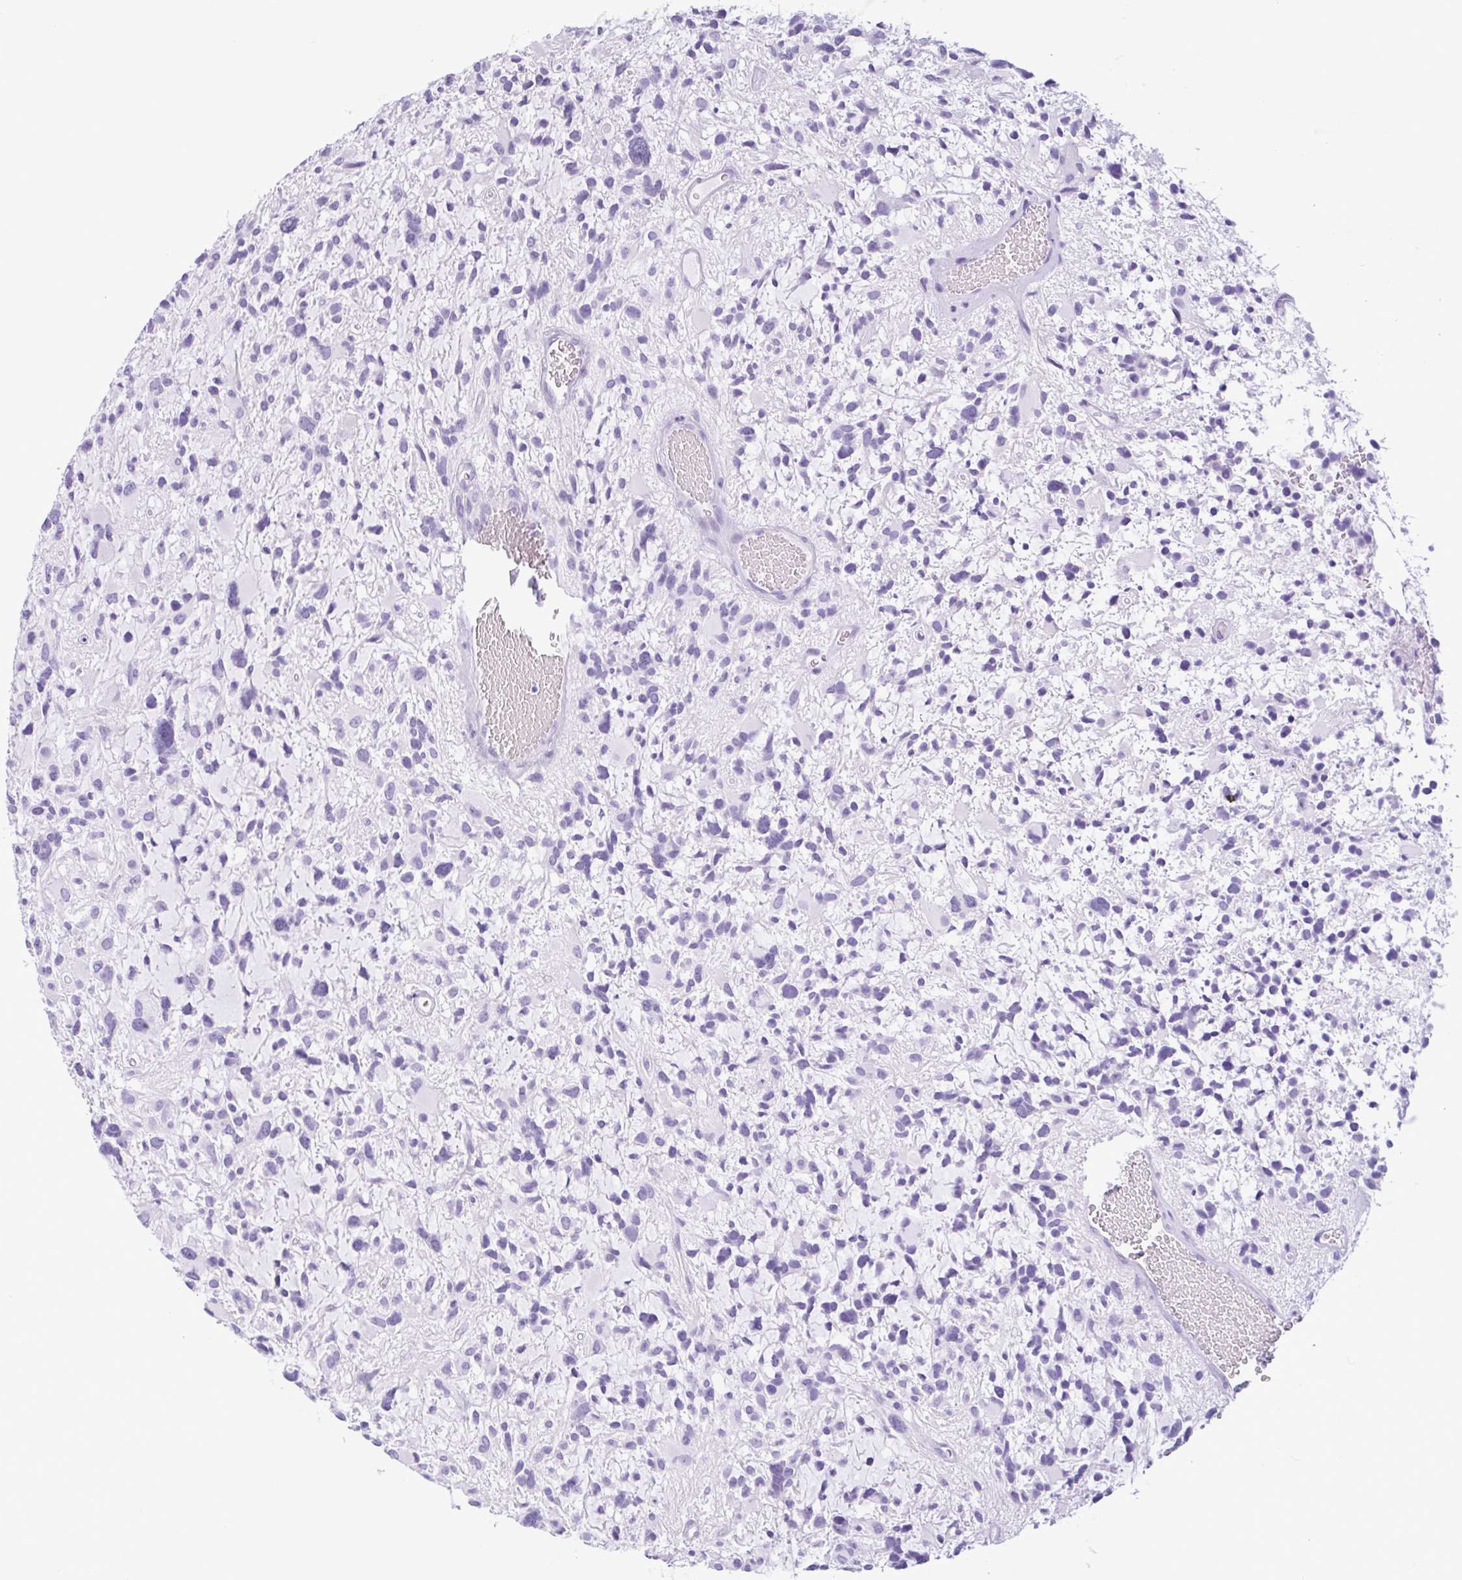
{"staining": {"intensity": "negative", "quantity": "none", "location": "none"}, "tissue": "glioma", "cell_type": "Tumor cells", "image_type": "cancer", "snomed": [{"axis": "morphology", "description": "Glioma, malignant, High grade"}, {"axis": "topography", "description": "Brain"}], "caption": "Glioma was stained to show a protein in brown. There is no significant positivity in tumor cells.", "gene": "CTSE", "patient": {"sex": "female", "age": 11}}